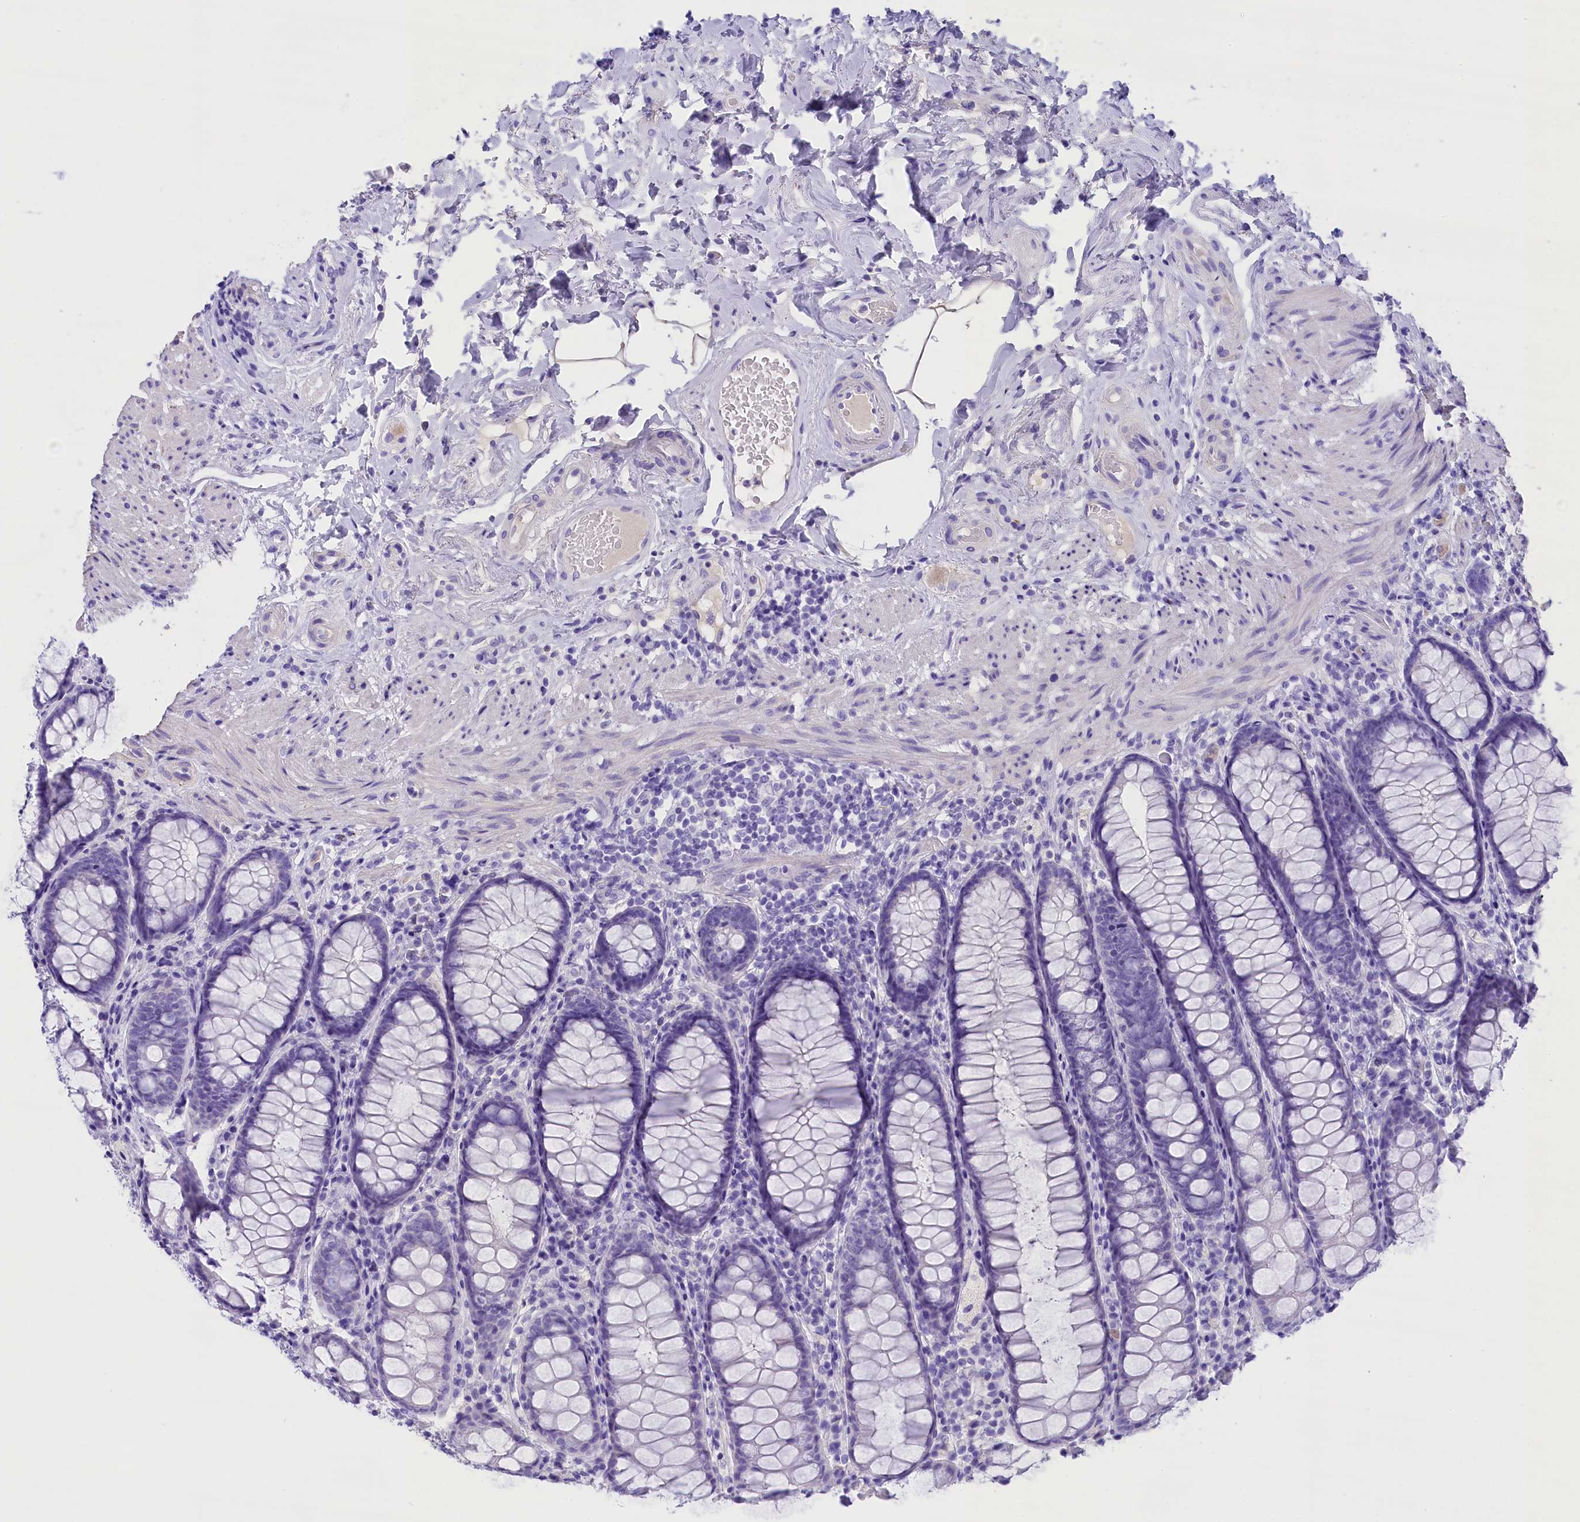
{"staining": {"intensity": "negative", "quantity": "none", "location": "none"}, "tissue": "rectum", "cell_type": "Glandular cells", "image_type": "normal", "snomed": [{"axis": "morphology", "description": "Normal tissue, NOS"}, {"axis": "topography", "description": "Rectum"}], "caption": "The immunohistochemistry (IHC) micrograph has no significant positivity in glandular cells of rectum.", "gene": "SKIDA1", "patient": {"sex": "male", "age": 83}}